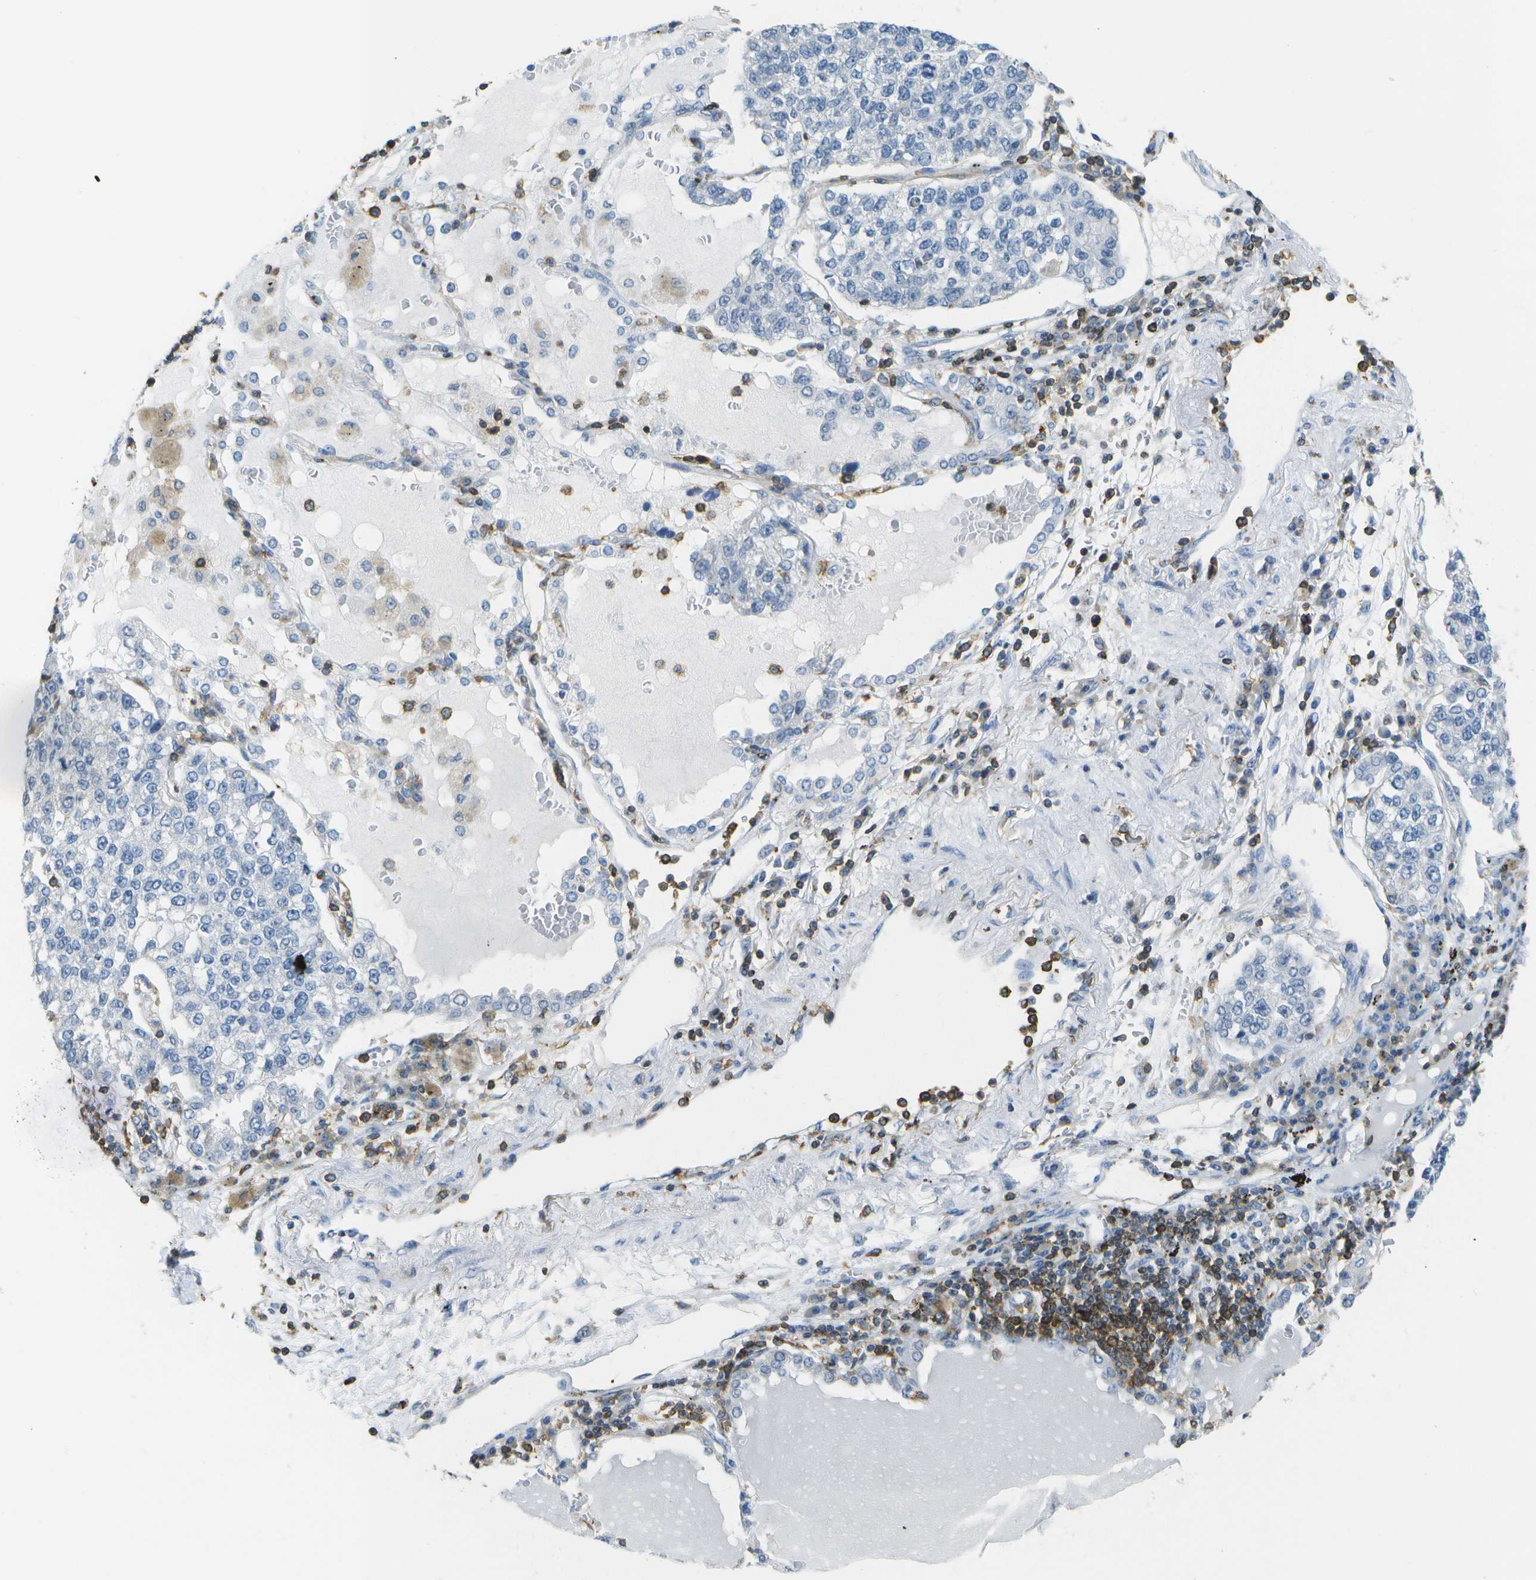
{"staining": {"intensity": "negative", "quantity": "none", "location": "none"}, "tissue": "lung cancer", "cell_type": "Tumor cells", "image_type": "cancer", "snomed": [{"axis": "morphology", "description": "Adenocarcinoma, NOS"}, {"axis": "topography", "description": "Lung"}], "caption": "IHC photomicrograph of neoplastic tissue: lung adenocarcinoma stained with DAB (3,3'-diaminobenzidine) exhibits no significant protein staining in tumor cells.", "gene": "RCSD1", "patient": {"sex": "male", "age": 49}}